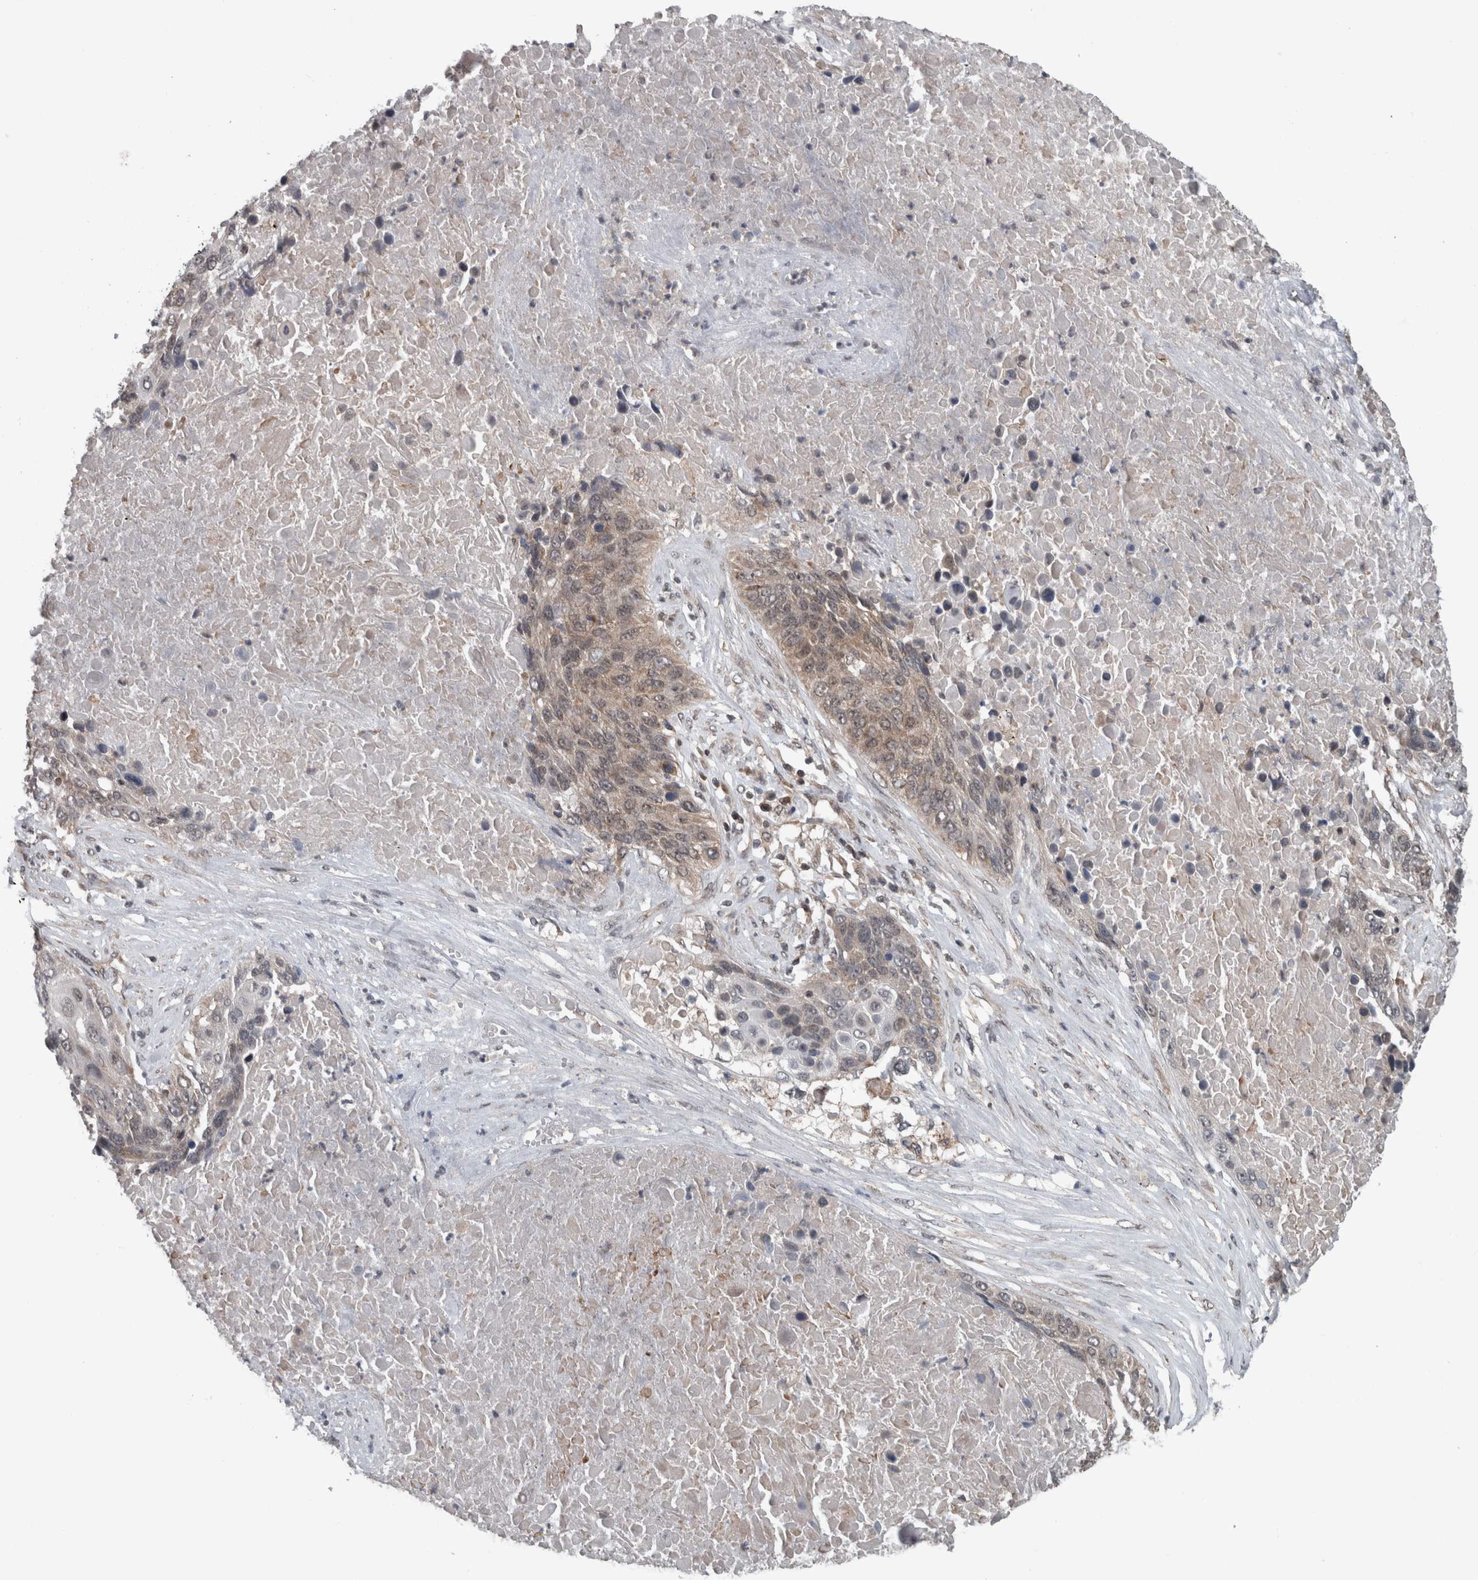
{"staining": {"intensity": "weak", "quantity": "<25%", "location": "cytoplasmic/membranous"}, "tissue": "lung cancer", "cell_type": "Tumor cells", "image_type": "cancer", "snomed": [{"axis": "morphology", "description": "Squamous cell carcinoma, NOS"}, {"axis": "topography", "description": "Lung"}], "caption": "Protein analysis of lung cancer demonstrates no significant expression in tumor cells.", "gene": "ENY2", "patient": {"sex": "male", "age": 66}}